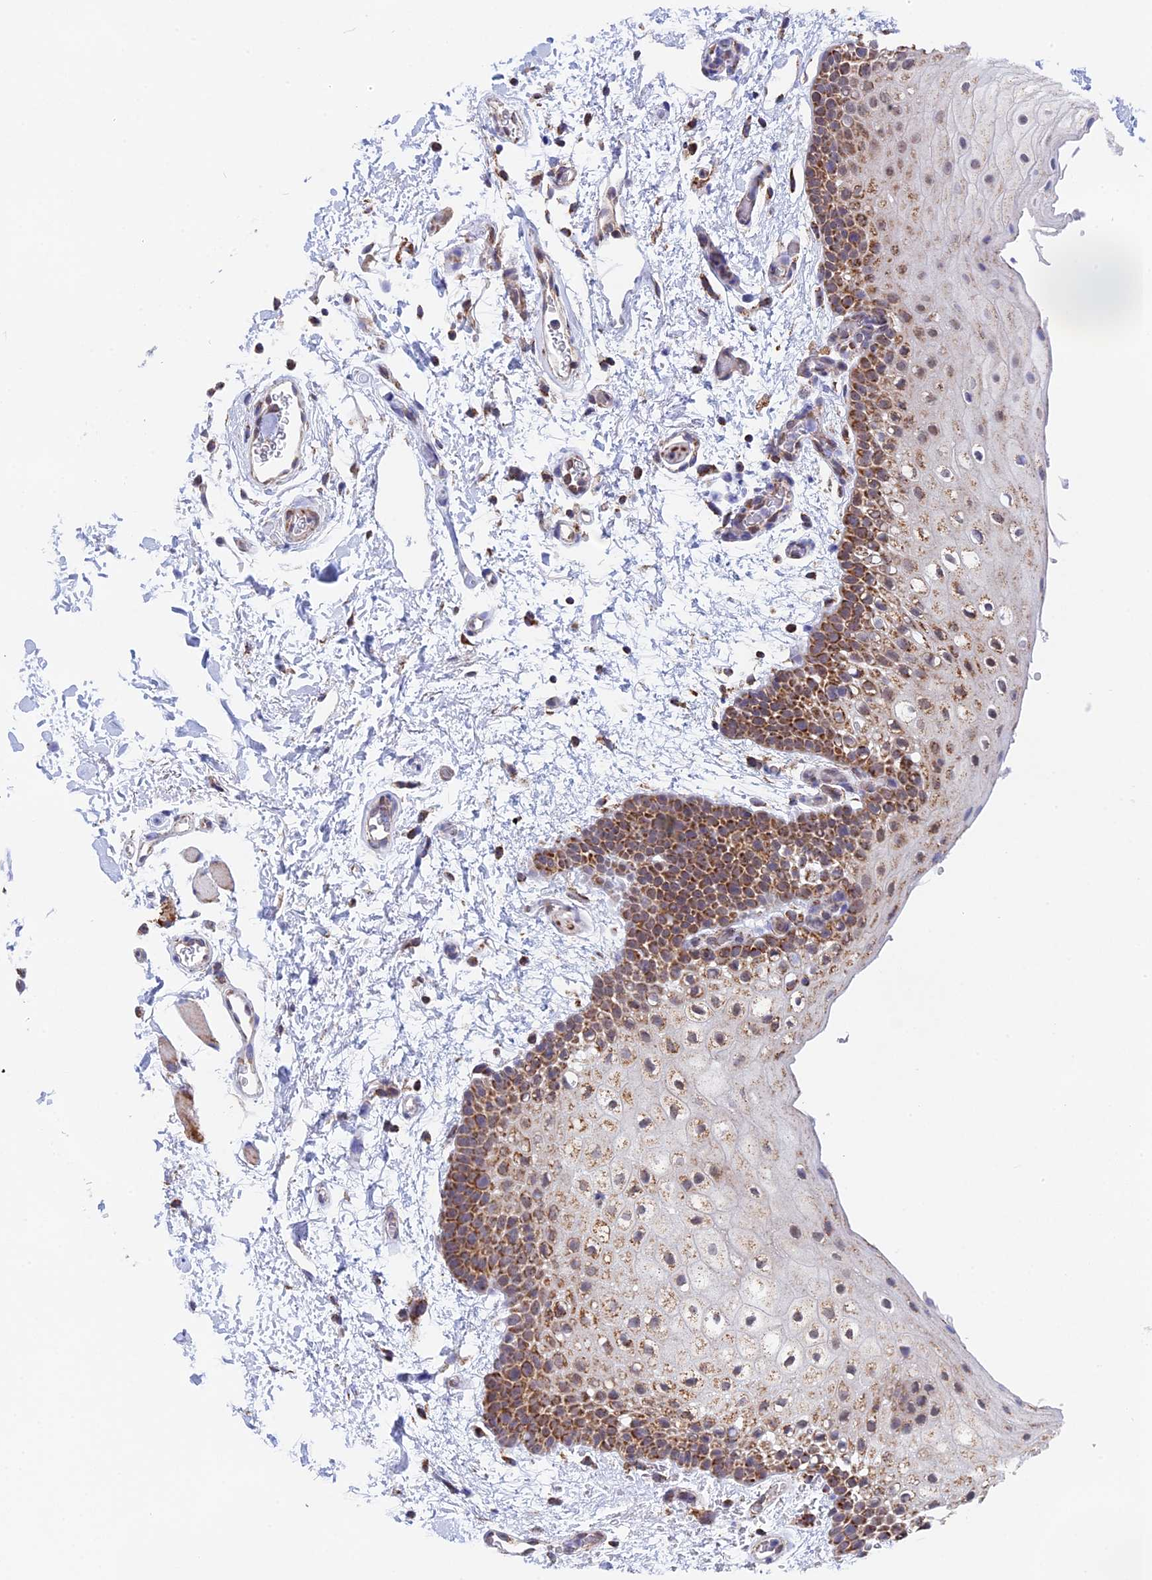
{"staining": {"intensity": "moderate", "quantity": ">75%", "location": "cytoplasmic/membranous"}, "tissue": "oral mucosa", "cell_type": "Squamous epithelial cells", "image_type": "normal", "snomed": [{"axis": "morphology", "description": "Normal tissue, NOS"}, {"axis": "topography", "description": "Oral tissue"}], "caption": "Benign oral mucosa was stained to show a protein in brown. There is medium levels of moderate cytoplasmic/membranous expression in about >75% of squamous epithelial cells.", "gene": "CDC16", "patient": {"sex": "male", "age": 62}}